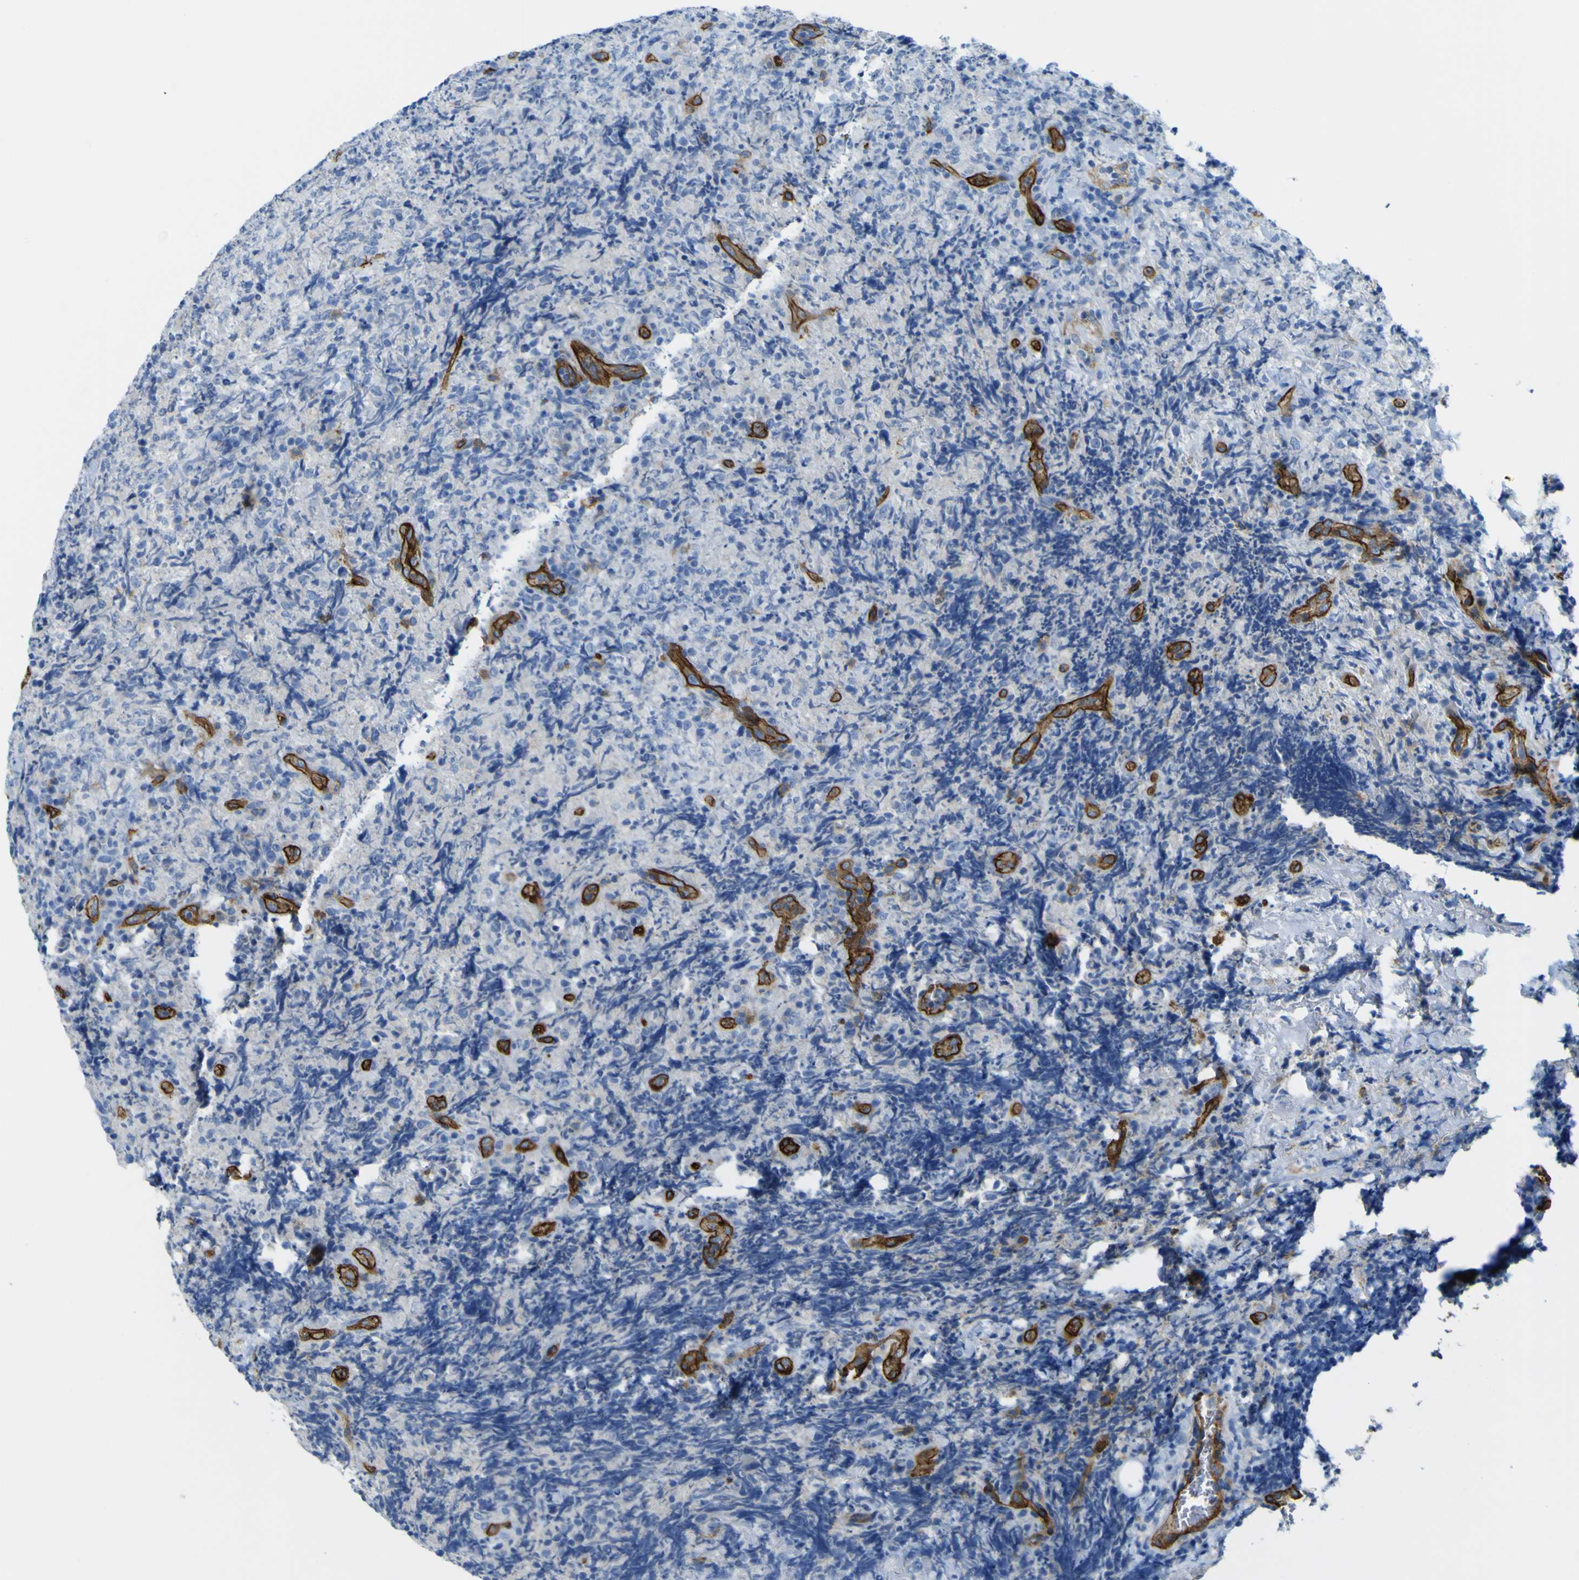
{"staining": {"intensity": "negative", "quantity": "none", "location": "none"}, "tissue": "lymphoma", "cell_type": "Tumor cells", "image_type": "cancer", "snomed": [{"axis": "morphology", "description": "Malignant lymphoma, non-Hodgkin's type, High grade"}, {"axis": "topography", "description": "Tonsil"}], "caption": "DAB (3,3'-diaminobenzidine) immunohistochemical staining of malignant lymphoma, non-Hodgkin's type (high-grade) exhibits no significant expression in tumor cells. (Immunohistochemistry (ihc), brightfield microscopy, high magnification).", "gene": "CD93", "patient": {"sex": "female", "age": 36}}